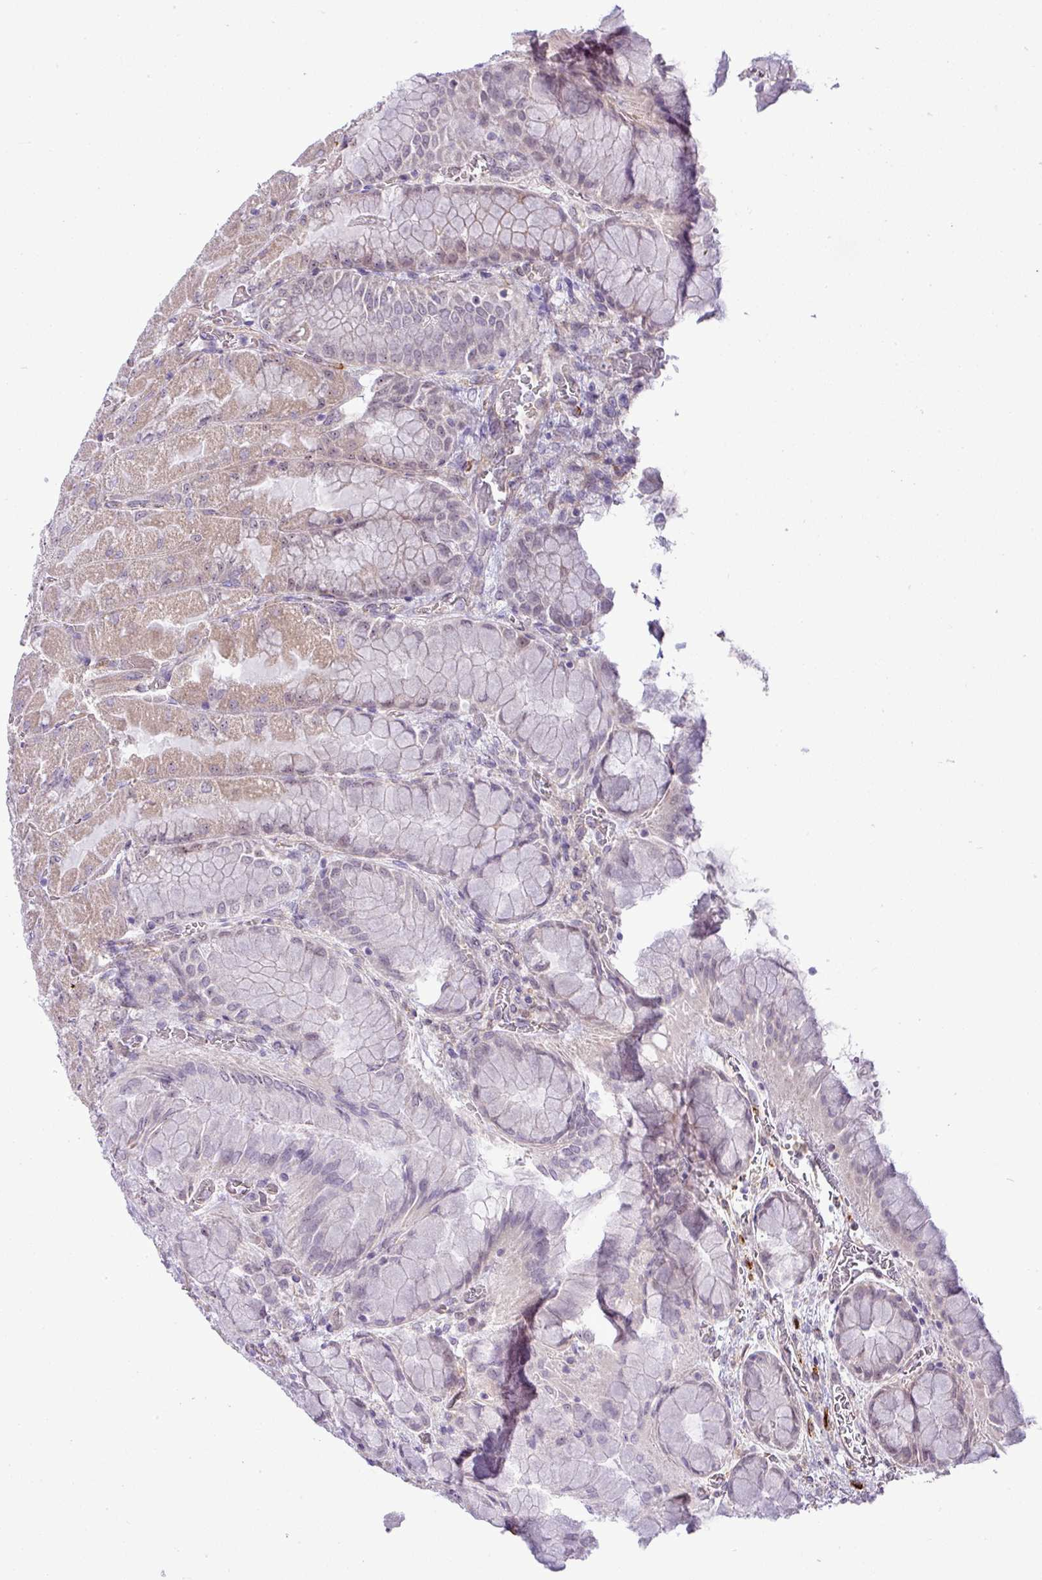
{"staining": {"intensity": "weak", "quantity": "25%-75%", "location": "cytoplasmic/membranous,nuclear"}, "tissue": "stomach", "cell_type": "Glandular cells", "image_type": "normal", "snomed": [{"axis": "morphology", "description": "Normal tissue, NOS"}, {"axis": "topography", "description": "Stomach"}], "caption": "Weak cytoplasmic/membranous,nuclear expression for a protein is seen in approximately 25%-75% of glandular cells of benign stomach using immunohistochemistry.", "gene": "MAK16", "patient": {"sex": "female", "age": 61}}